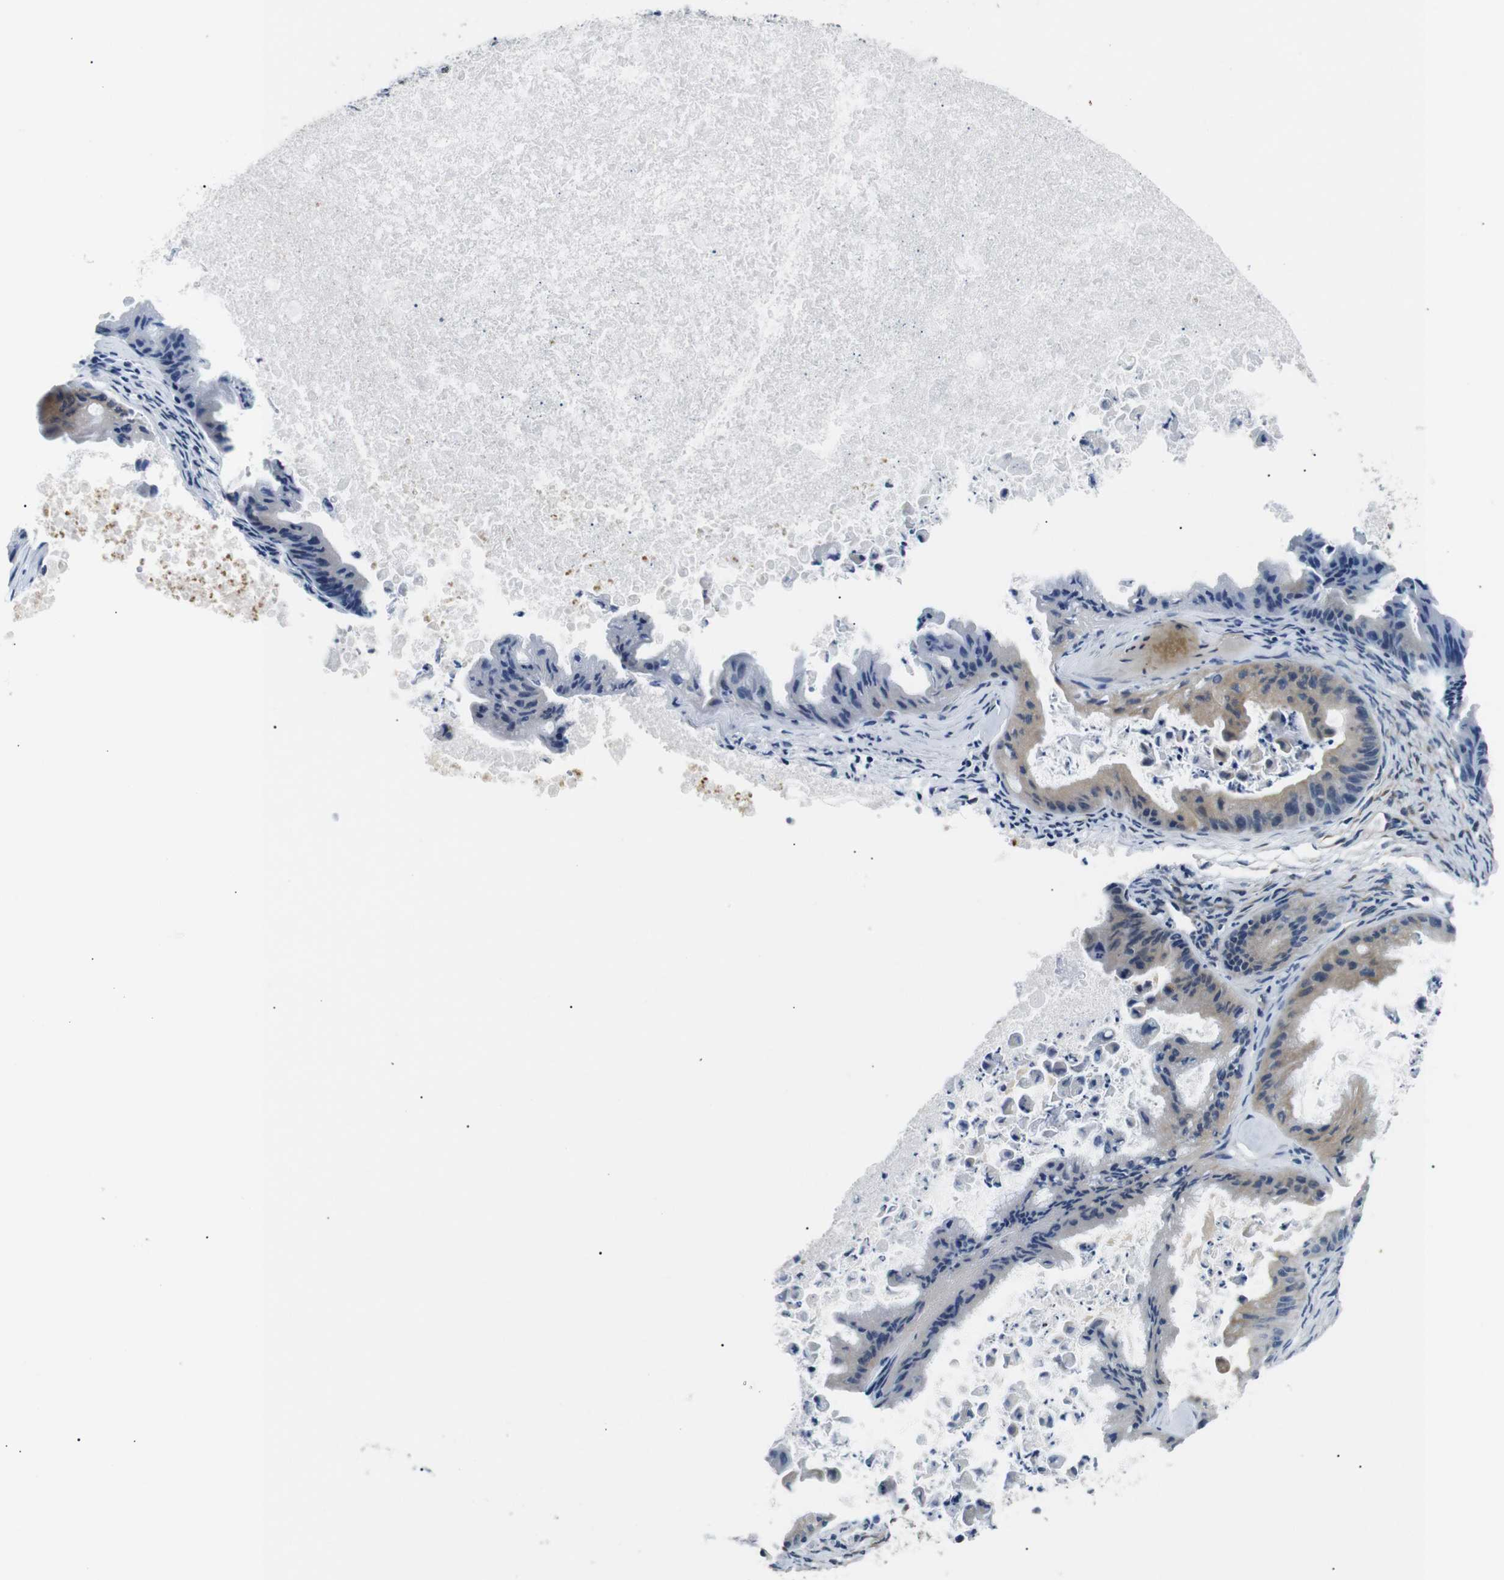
{"staining": {"intensity": "weak", "quantity": "25%-75%", "location": "cytoplasmic/membranous"}, "tissue": "ovarian cancer", "cell_type": "Tumor cells", "image_type": "cancer", "snomed": [{"axis": "morphology", "description": "Cystadenocarcinoma, mucinous, NOS"}, {"axis": "topography", "description": "Ovary"}], "caption": "This is an image of immunohistochemistry staining of ovarian cancer, which shows weak positivity in the cytoplasmic/membranous of tumor cells.", "gene": "TAFA1", "patient": {"sex": "female", "age": 37}}